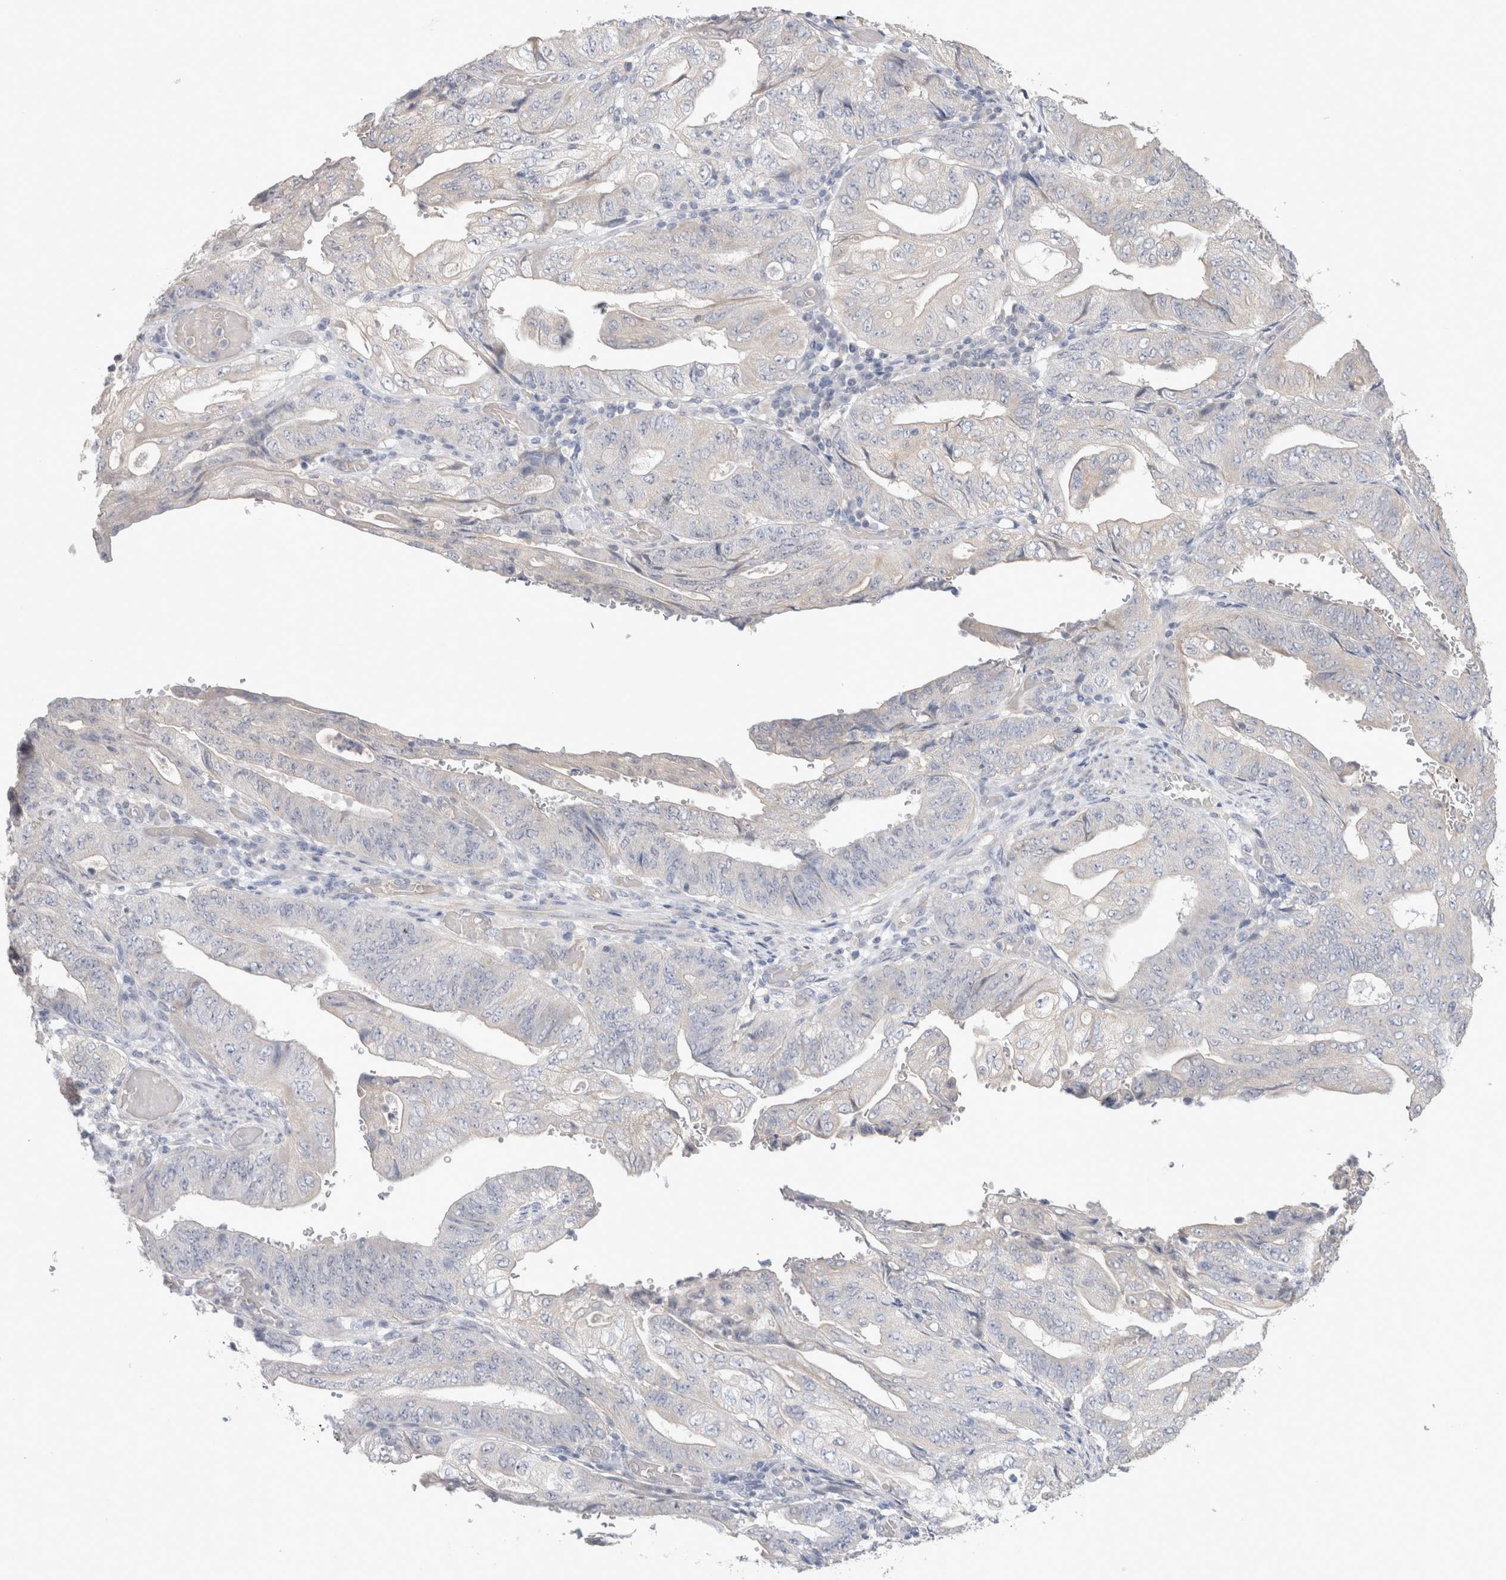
{"staining": {"intensity": "weak", "quantity": "<25%", "location": "cytoplasmic/membranous"}, "tissue": "stomach cancer", "cell_type": "Tumor cells", "image_type": "cancer", "snomed": [{"axis": "morphology", "description": "Adenocarcinoma, NOS"}, {"axis": "topography", "description": "Stomach"}], "caption": "An immunohistochemistry (IHC) histopathology image of stomach cancer is shown. There is no staining in tumor cells of stomach cancer.", "gene": "DMD", "patient": {"sex": "female", "age": 73}}